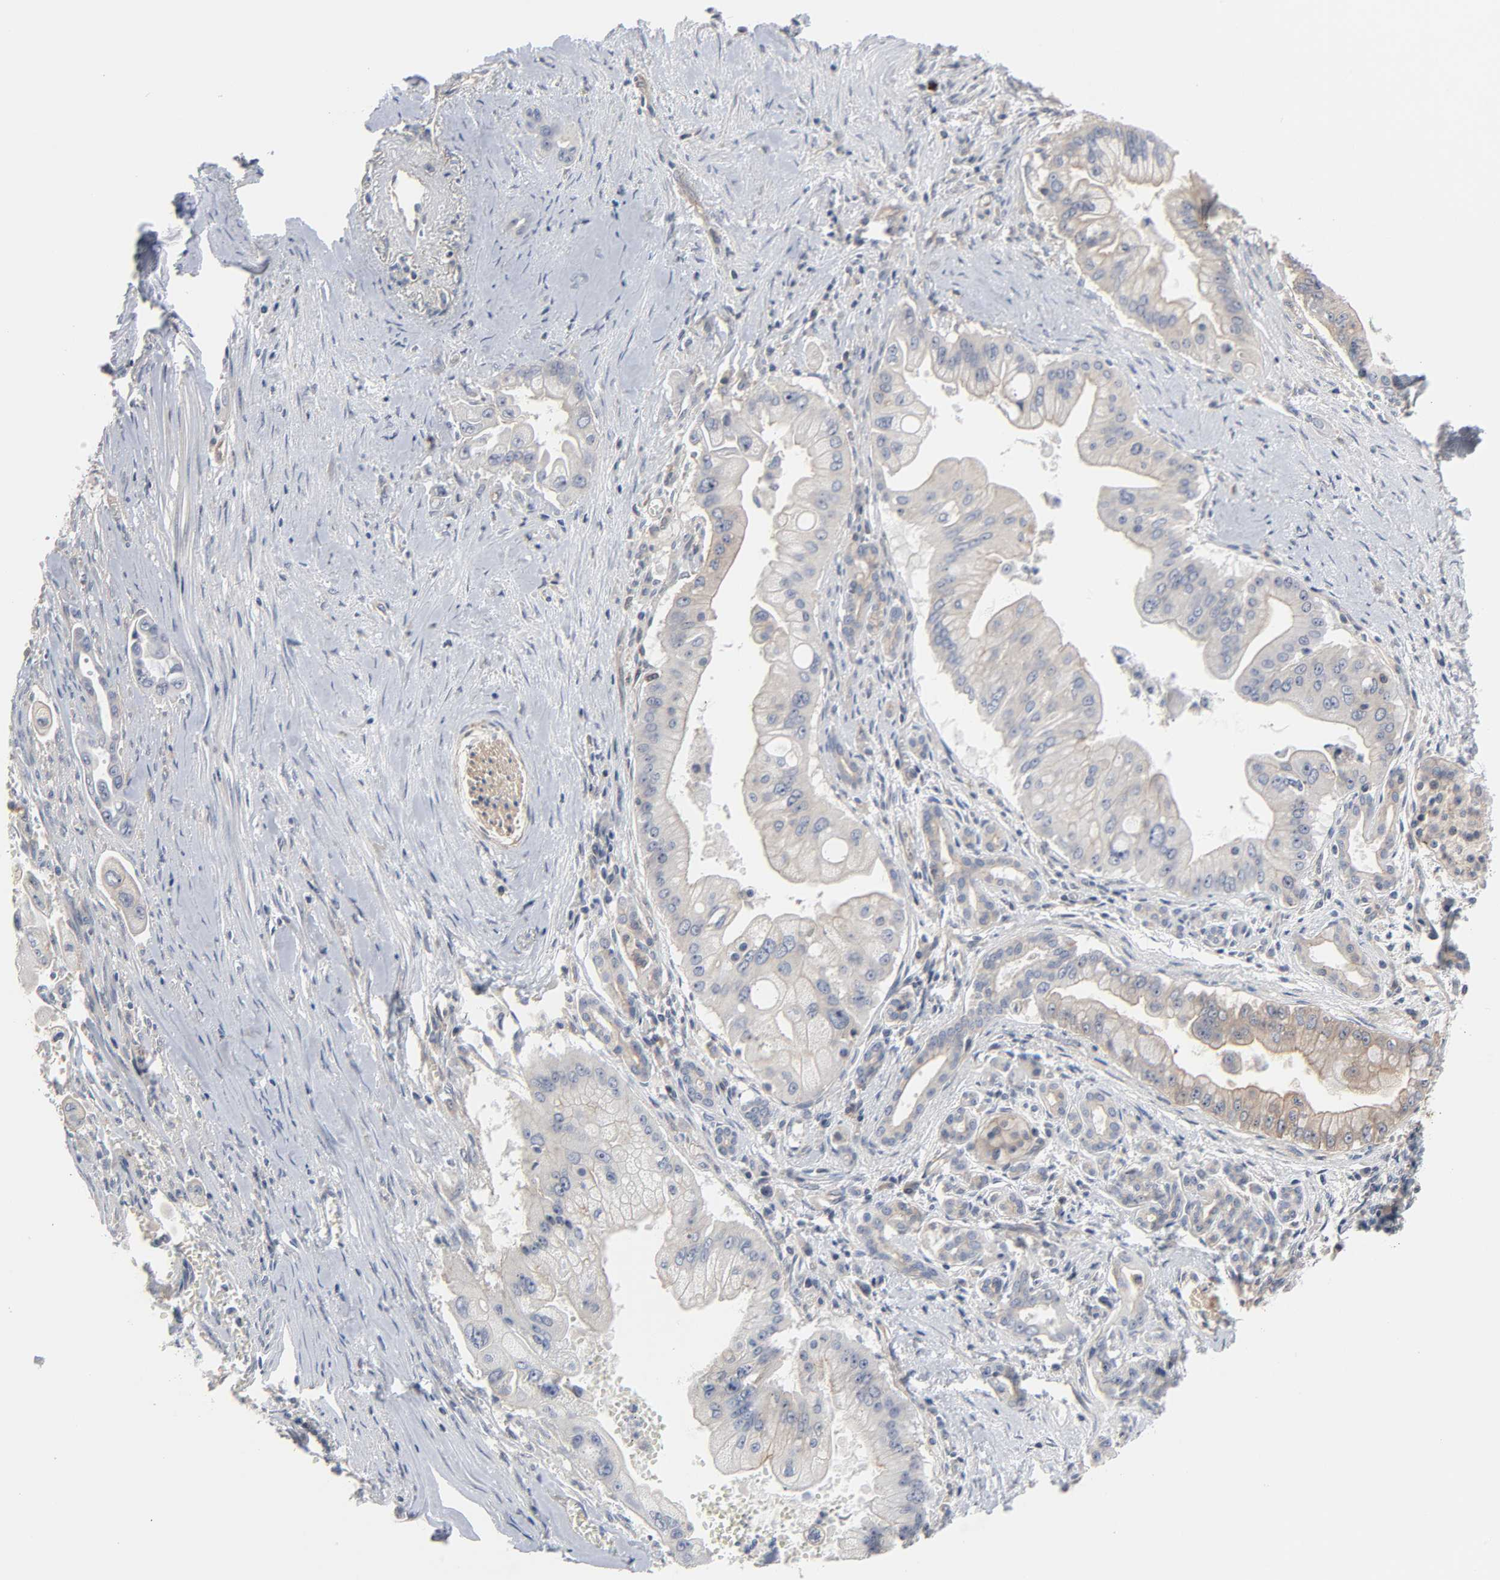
{"staining": {"intensity": "weak", "quantity": "25%-75%", "location": "cytoplasmic/membranous"}, "tissue": "pancreatic cancer", "cell_type": "Tumor cells", "image_type": "cancer", "snomed": [{"axis": "morphology", "description": "Adenocarcinoma, NOS"}, {"axis": "topography", "description": "Pancreas"}], "caption": "Immunohistochemical staining of human pancreatic cancer (adenocarcinoma) exhibits low levels of weak cytoplasmic/membranous protein expression in approximately 25%-75% of tumor cells.", "gene": "DDX10", "patient": {"sex": "male", "age": 59}}